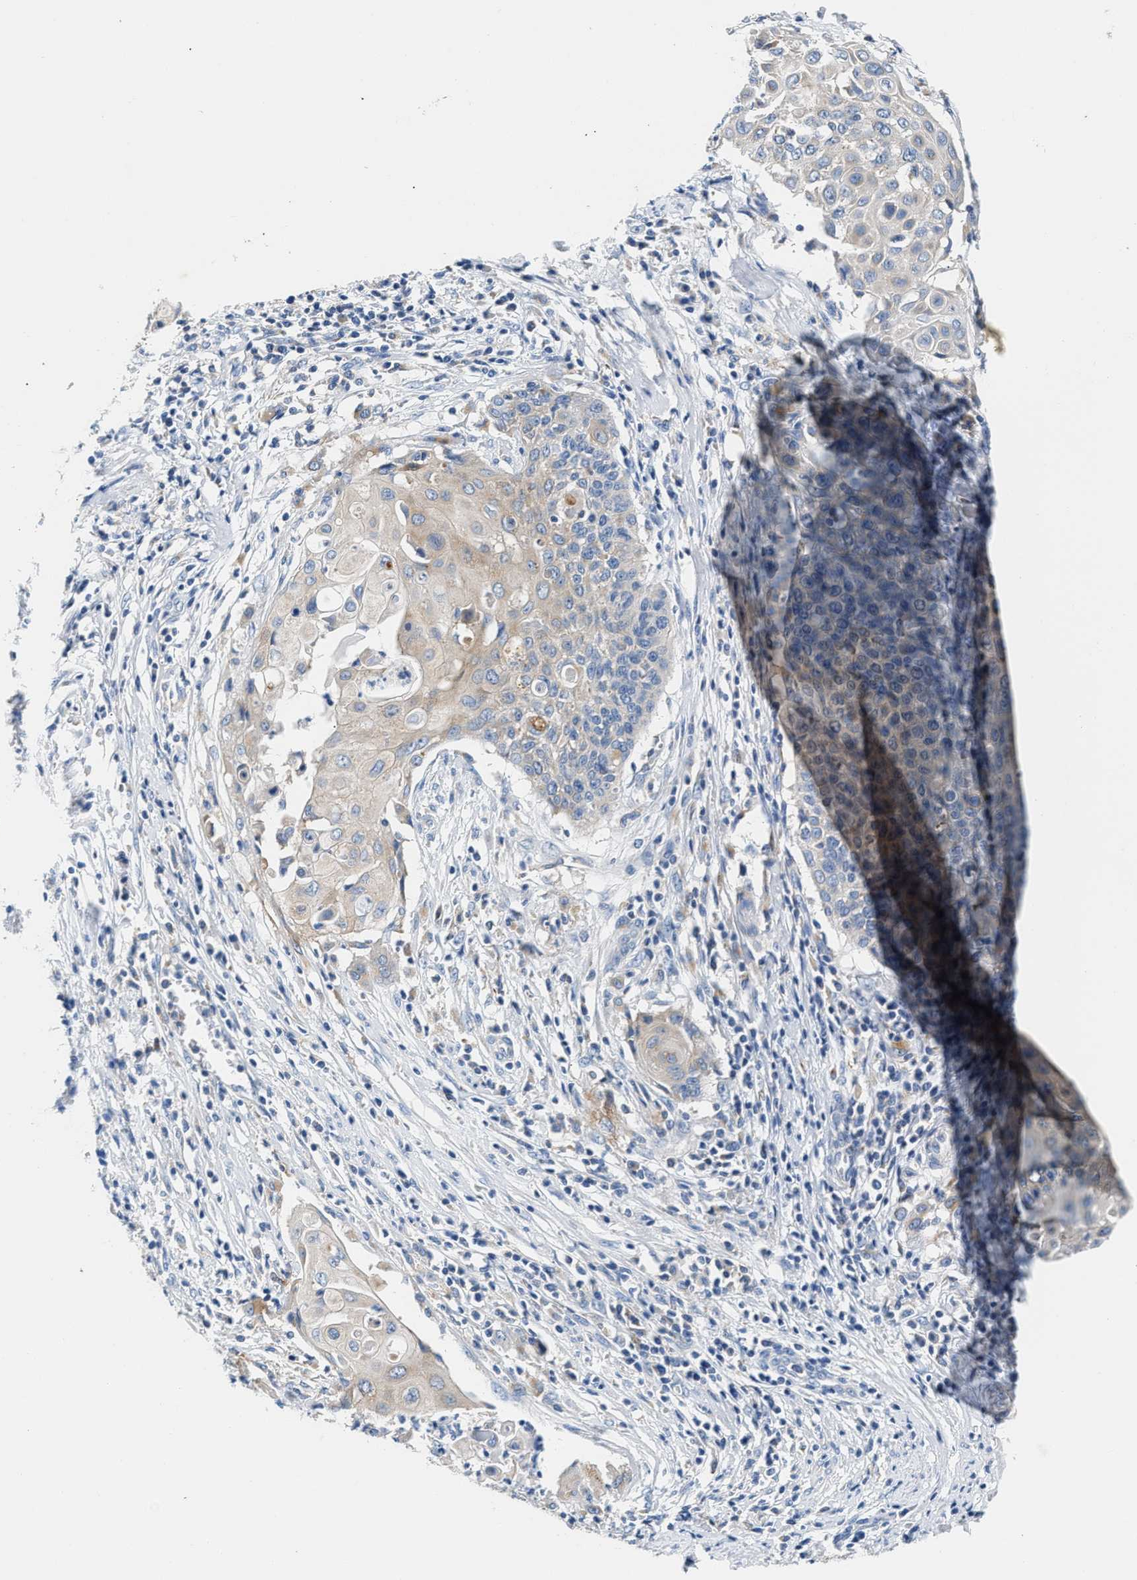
{"staining": {"intensity": "negative", "quantity": "none", "location": "none"}, "tissue": "cervical cancer", "cell_type": "Tumor cells", "image_type": "cancer", "snomed": [{"axis": "morphology", "description": "Squamous cell carcinoma, NOS"}, {"axis": "topography", "description": "Cervix"}], "caption": "Tumor cells are negative for protein expression in human cervical cancer.", "gene": "TUT7", "patient": {"sex": "female", "age": 39}}